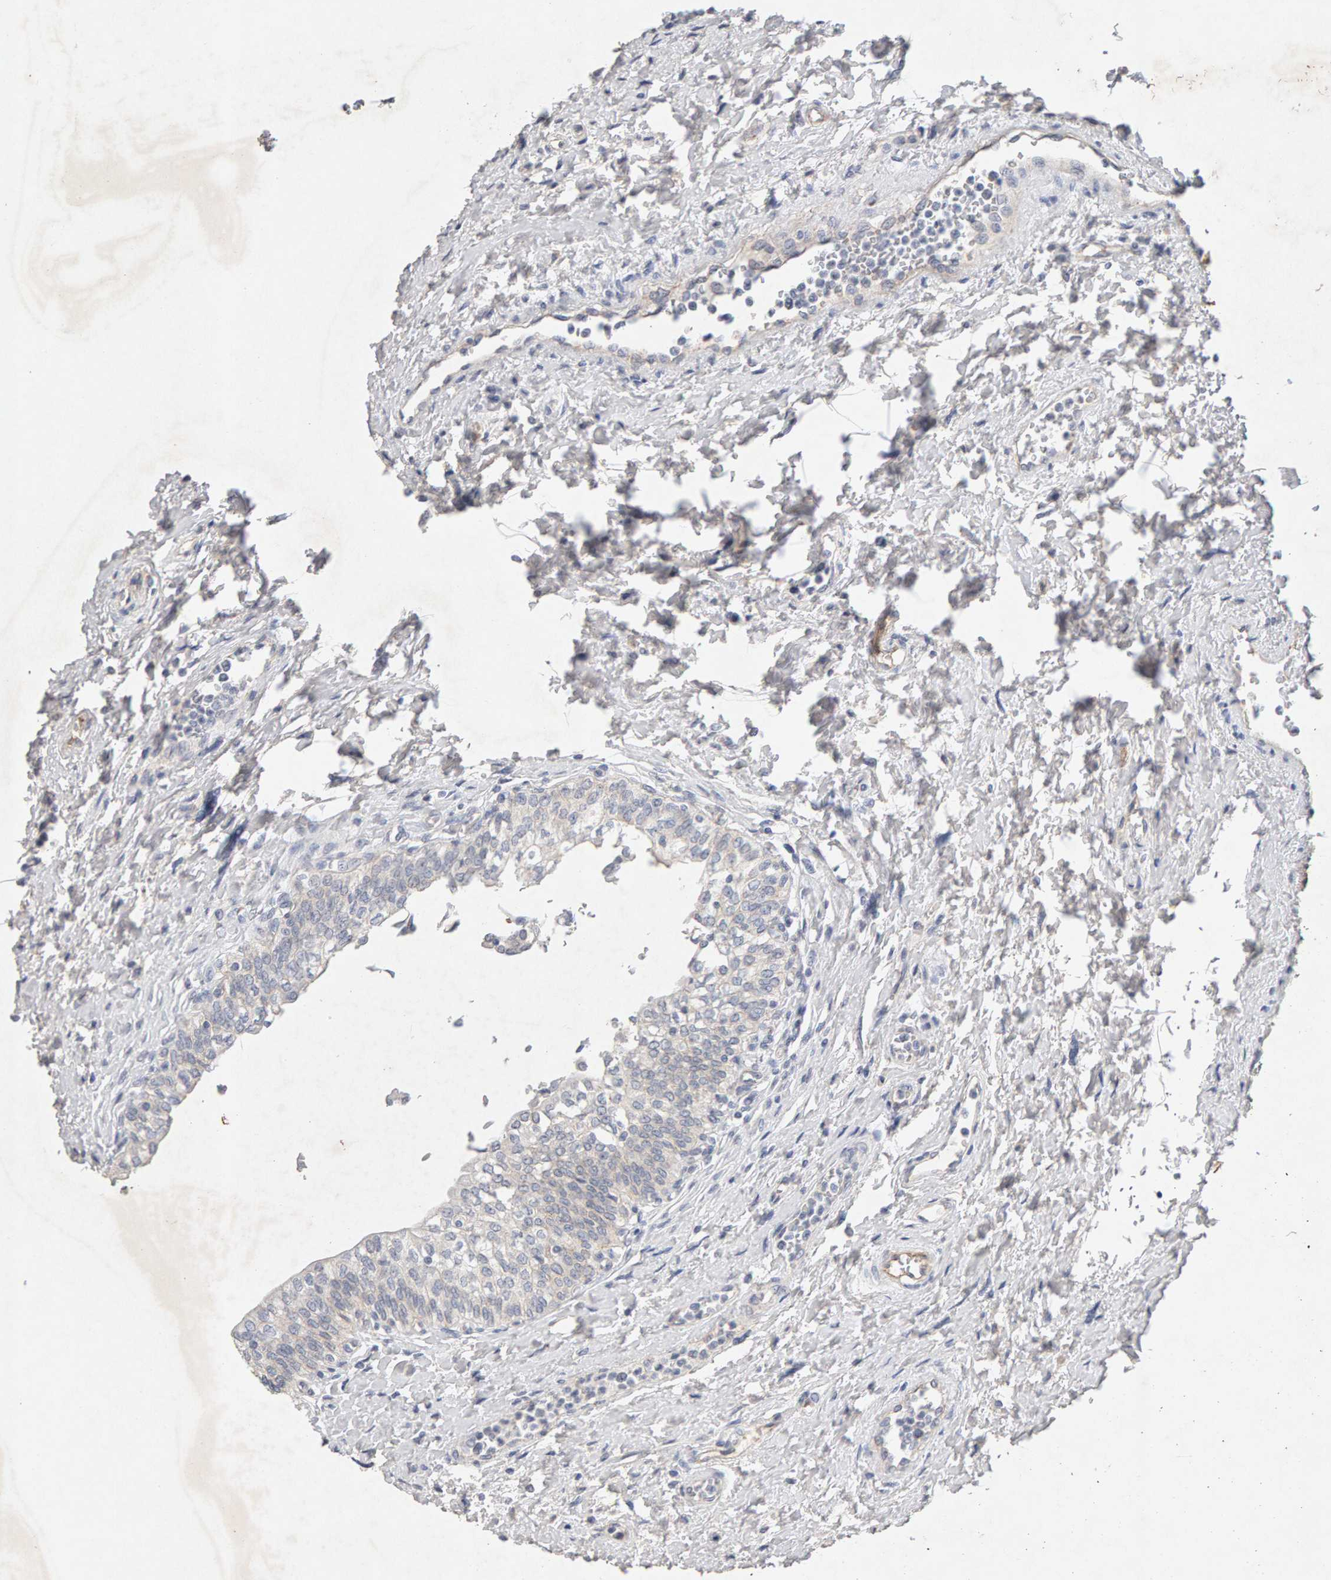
{"staining": {"intensity": "moderate", "quantity": "<25%", "location": "cytoplasmic/membranous"}, "tissue": "urinary bladder", "cell_type": "Urothelial cells", "image_type": "normal", "snomed": [{"axis": "morphology", "description": "Normal tissue, NOS"}, {"axis": "topography", "description": "Urinary bladder"}], "caption": "A high-resolution micrograph shows IHC staining of normal urinary bladder, which displays moderate cytoplasmic/membranous positivity in approximately <25% of urothelial cells.", "gene": "PTPRM", "patient": {"sex": "male", "age": 55}}